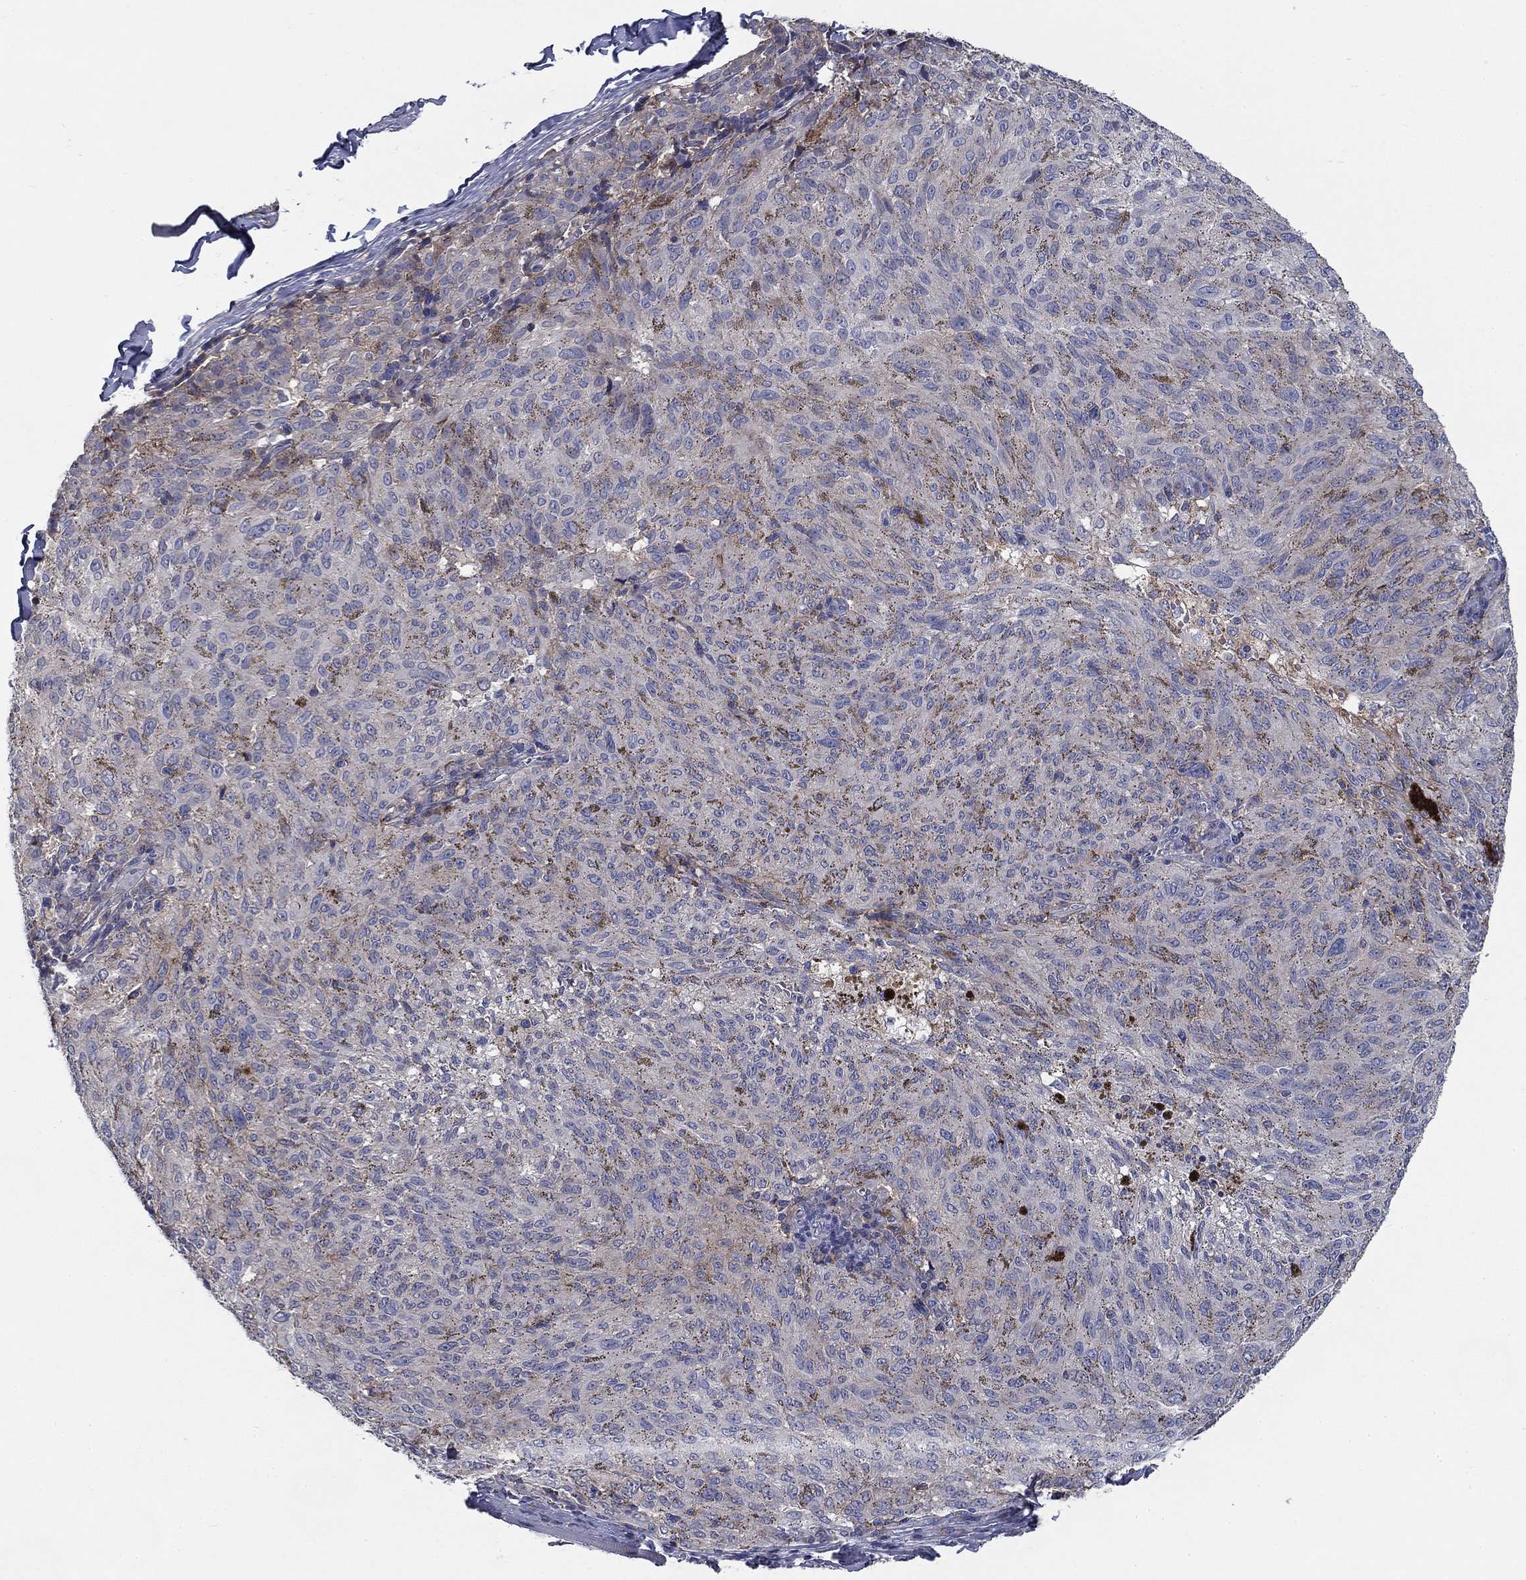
{"staining": {"intensity": "weak", "quantity": "25%-75%", "location": "cytoplasmic/membranous"}, "tissue": "melanoma", "cell_type": "Tumor cells", "image_type": "cancer", "snomed": [{"axis": "morphology", "description": "Malignant melanoma, NOS"}, {"axis": "topography", "description": "Skin"}], "caption": "DAB (3,3'-diaminobenzidine) immunohistochemical staining of malignant melanoma demonstrates weak cytoplasmic/membranous protein expression in about 25%-75% of tumor cells.", "gene": "CD274", "patient": {"sex": "female", "age": 72}}